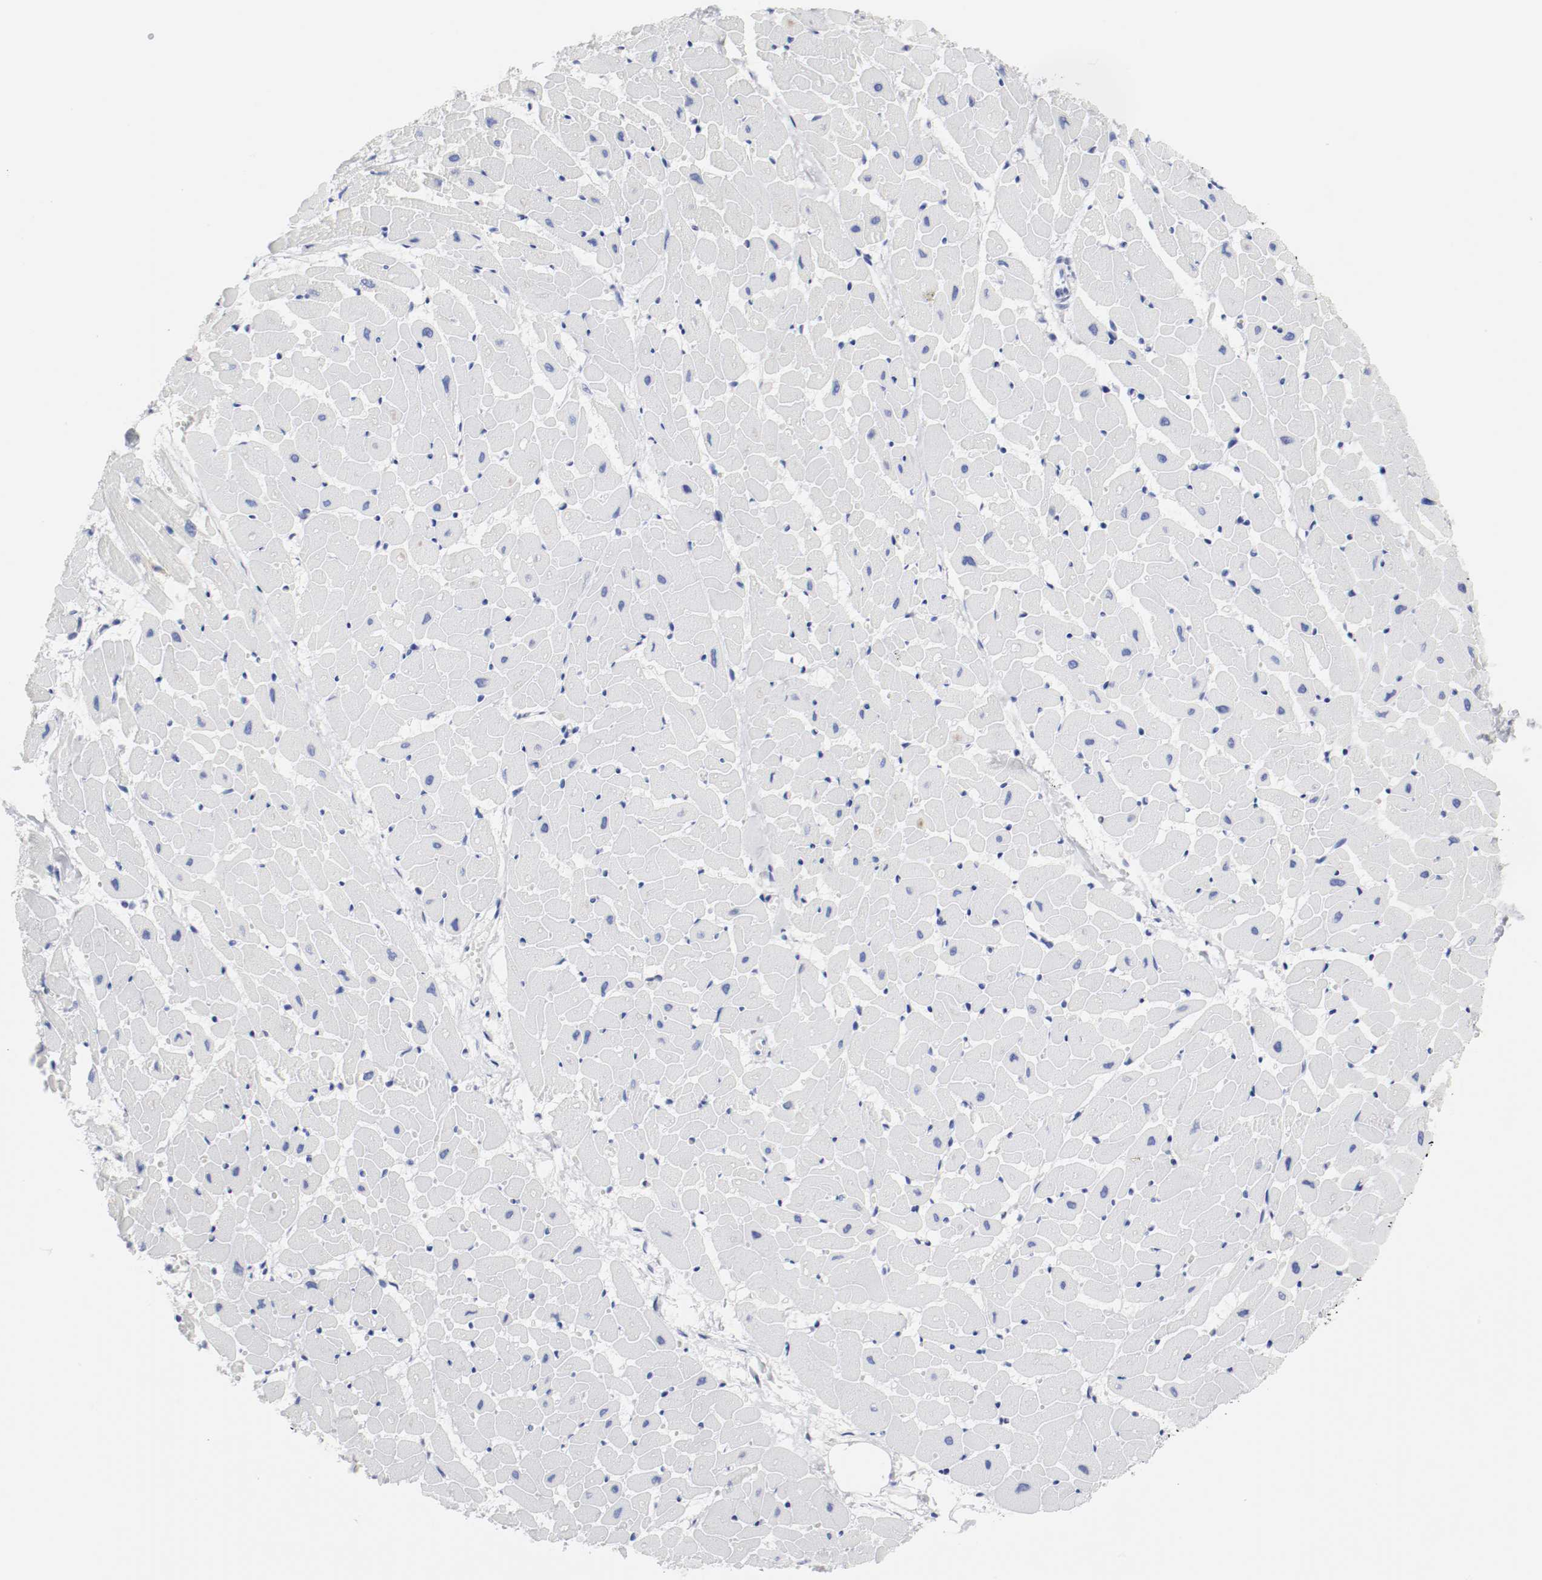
{"staining": {"intensity": "negative", "quantity": "none", "location": "none"}, "tissue": "heart muscle", "cell_type": "Cardiomyocytes", "image_type": "normal", "snomed": [{"axis": "morphology", "description": "Normal tissue, NOS"}, {"axis": "topography", "description": "Heart"}], "caption": "A micrograph of heart muscle stained for a protein reveals no brown staining in cardiomyocytes.", "gene": "GAD1", "patient": {"sex": "female", "age": 19}}